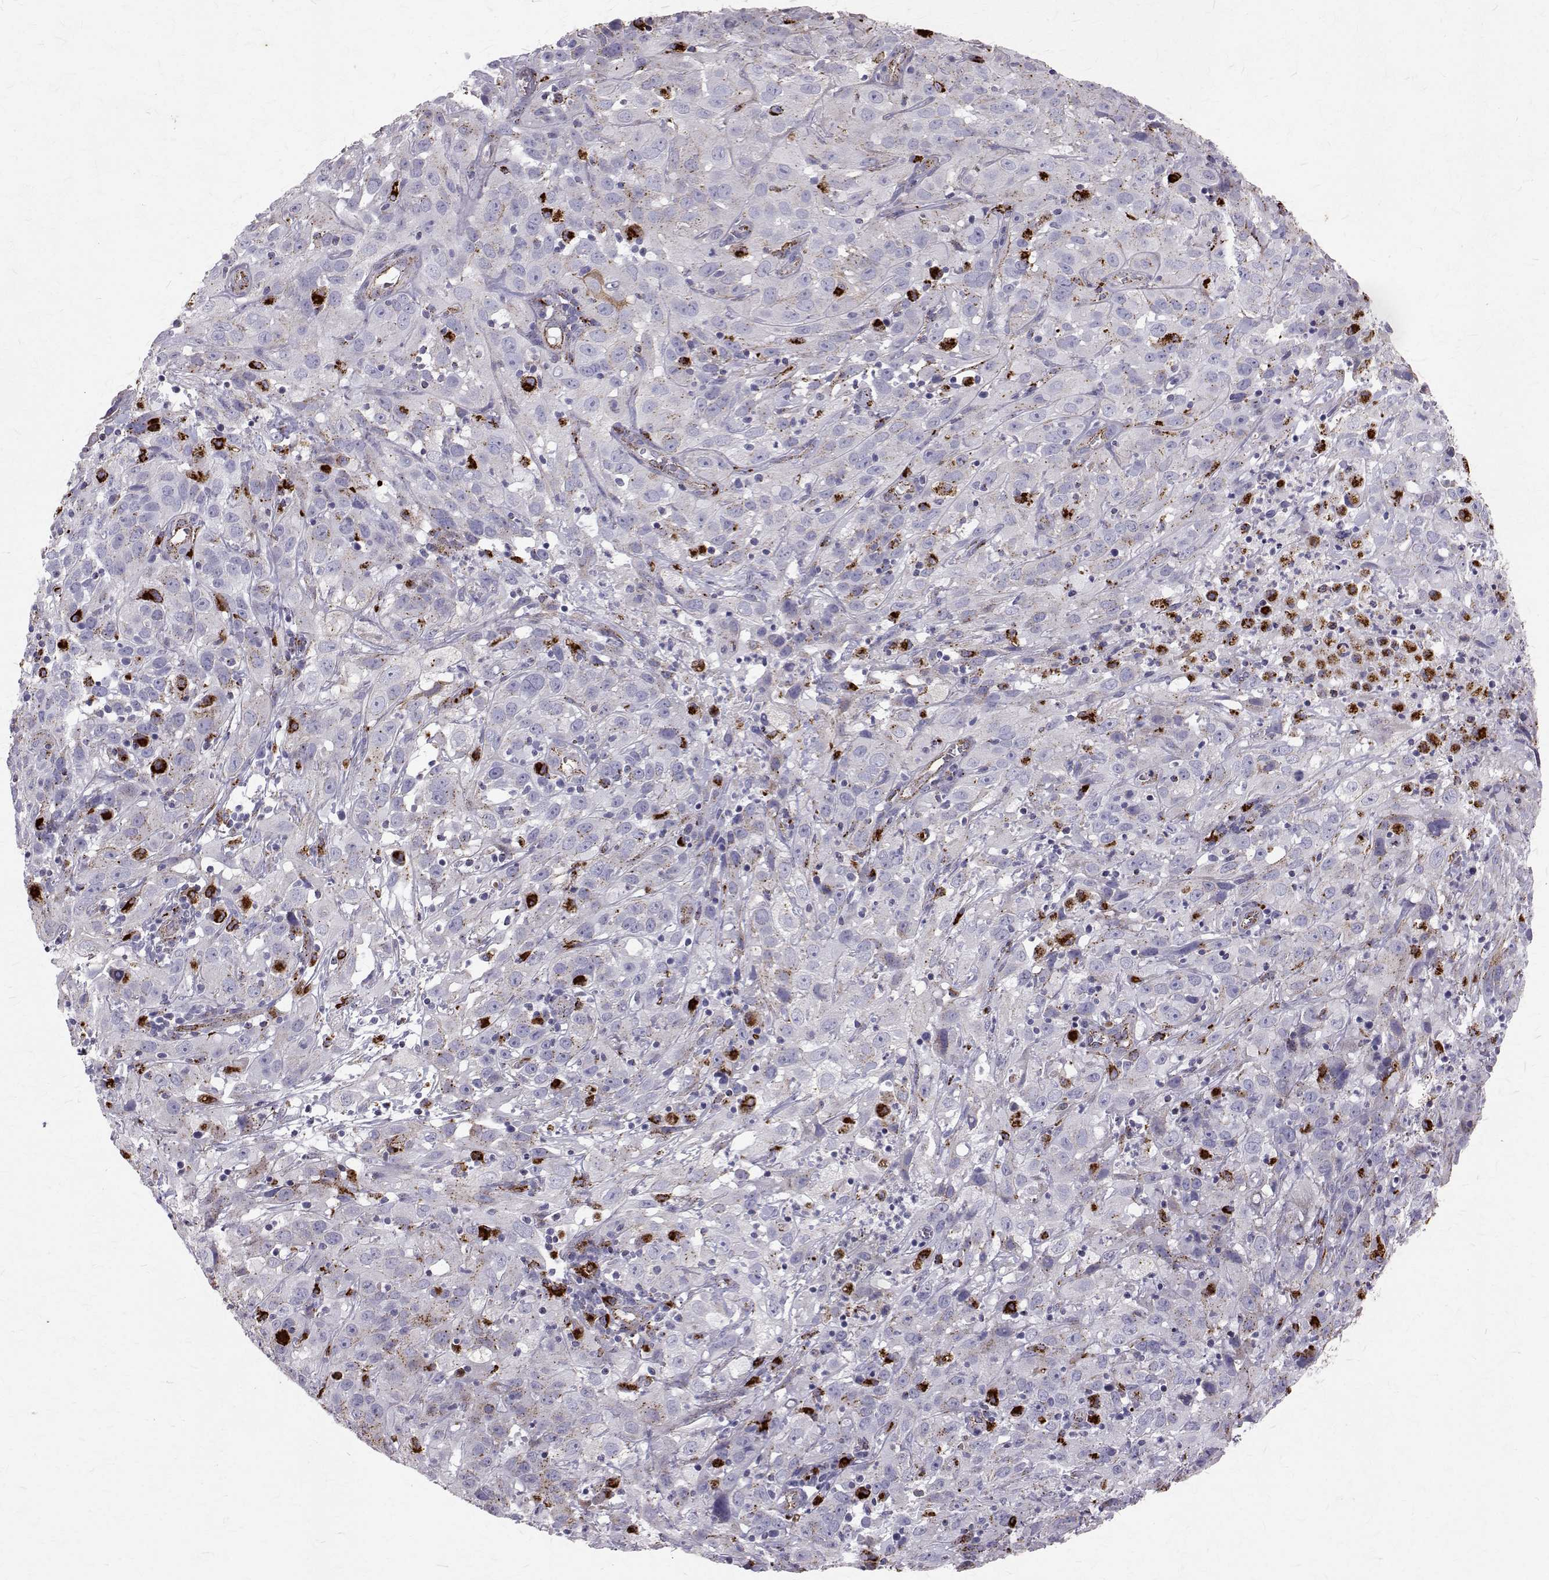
{"staining": {"intensity": "negative", "quantity": "none", "location": "none"}, "tissue": "cervical cancer", "cell_type": "Tumor cells", "image_type": "cancer", "snomed": [{"axis": "morphology", "description": "Squamous cell carcinoma, NOS"}, {"axis": "topography", "description": "Cervix"}], "caption": "Immunohistochemistry (IHC) micrograph of squamous cell carcinoma (cervical) stained for a protein (brown), which displays no expression in tumor cells. Brightfield microscopy of immunohistochemistry (IHC) stained with DAB (brown) and hematoxylin (blue), captured at high magnification.", "gene": "TPP1", "patient": {"sex": "female", "age": 32}}